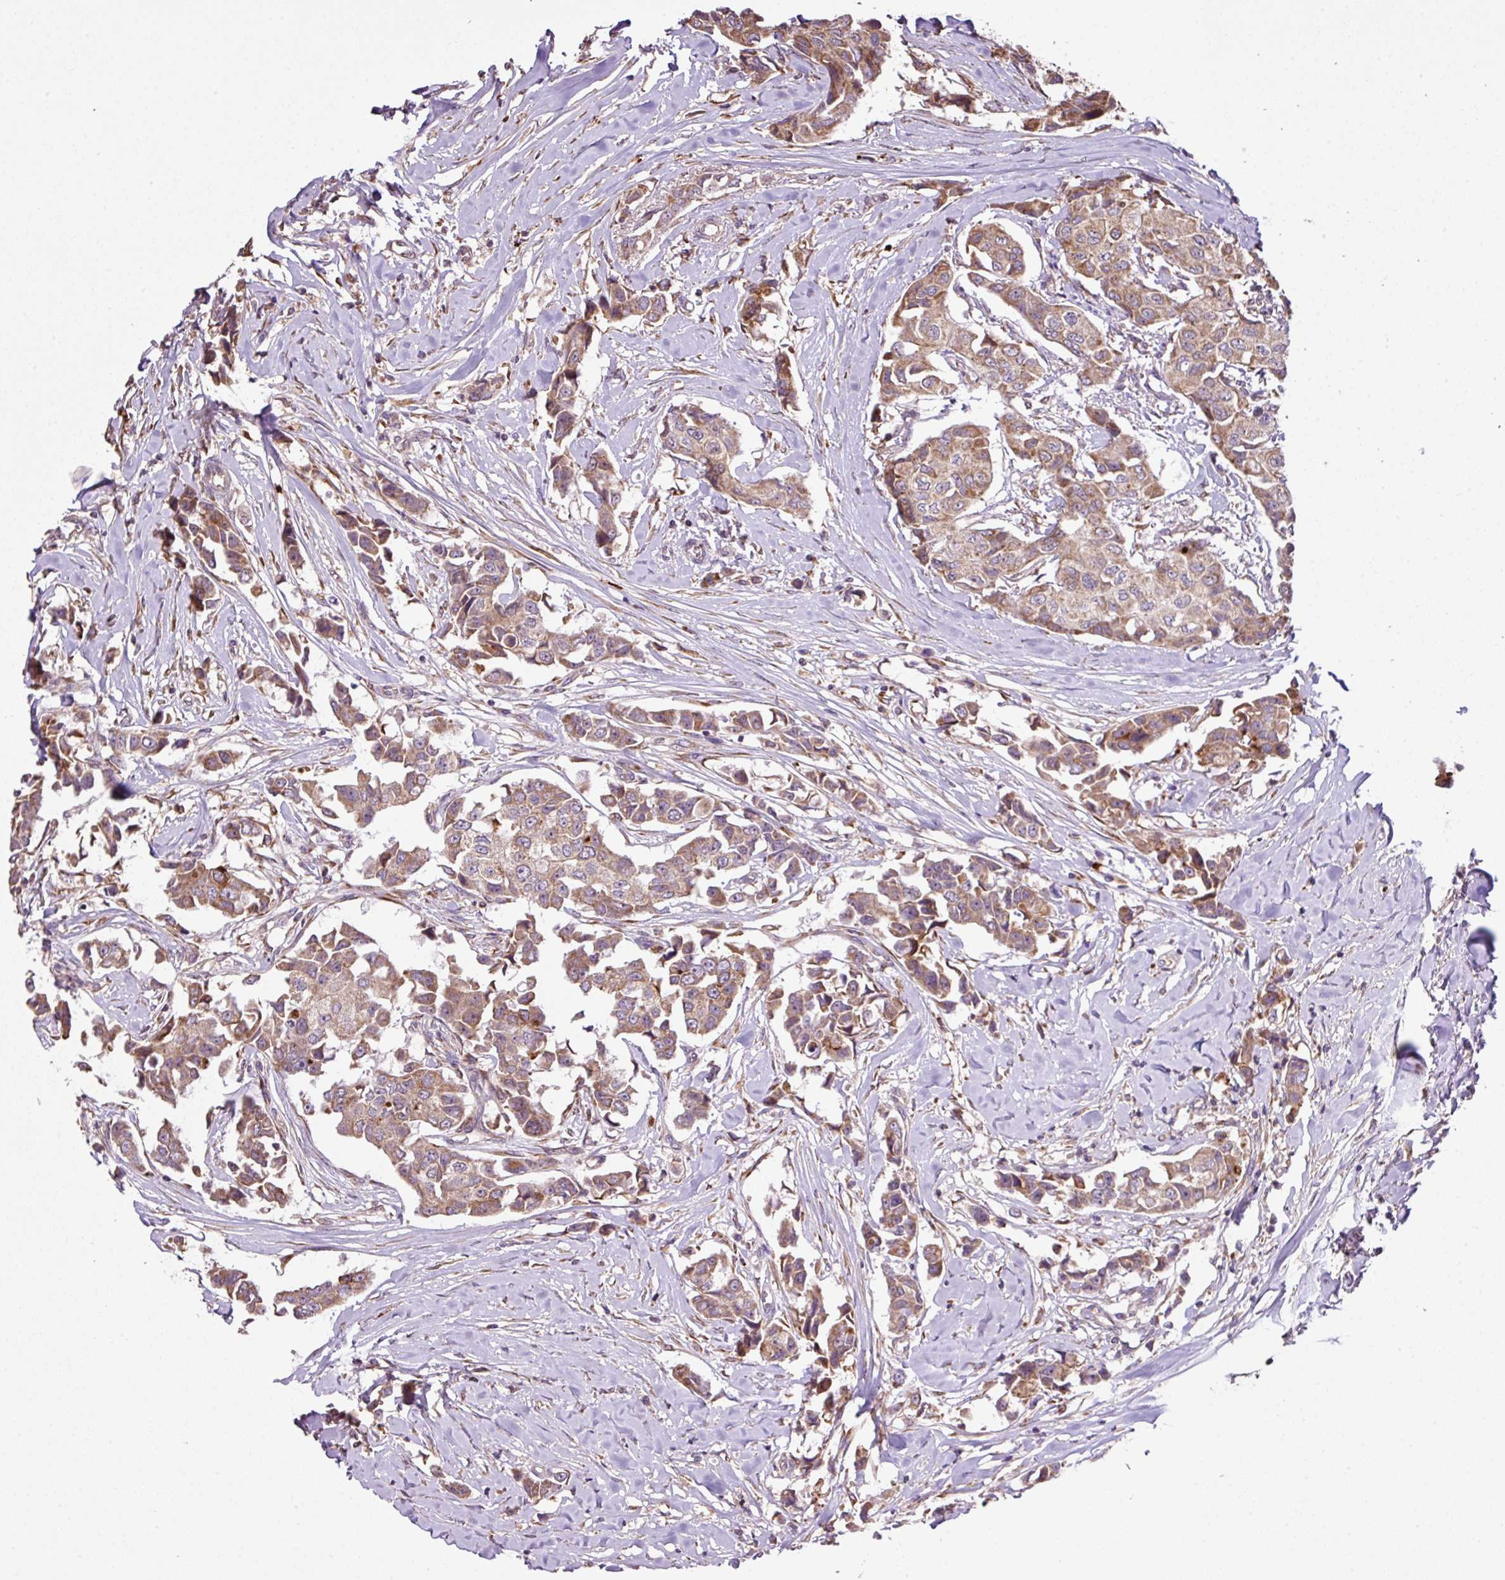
{"staining": {"intensity": "moderate", "quantity": ">75%", "location": "cytoplasmic/membranous"}, "tissue": "breast cancer", "cell_type": "Tumor cells", "image_type": "cancer", "snomed": [{"axis": "morphology", "description": "Duct carcinoma"}, {"axis": "topography", "description": "Breast"}], "caption": "Immunohistochemical staining of breast cancer exhibits medium levels of moderate cytoplasmic/membranous expression in approximately >75% of tumor cells. The protein is shown in brown color, while the nuclei are stained blue.", "gene": "SMCO4", "patient": {"sex": "female", "age": 80}}